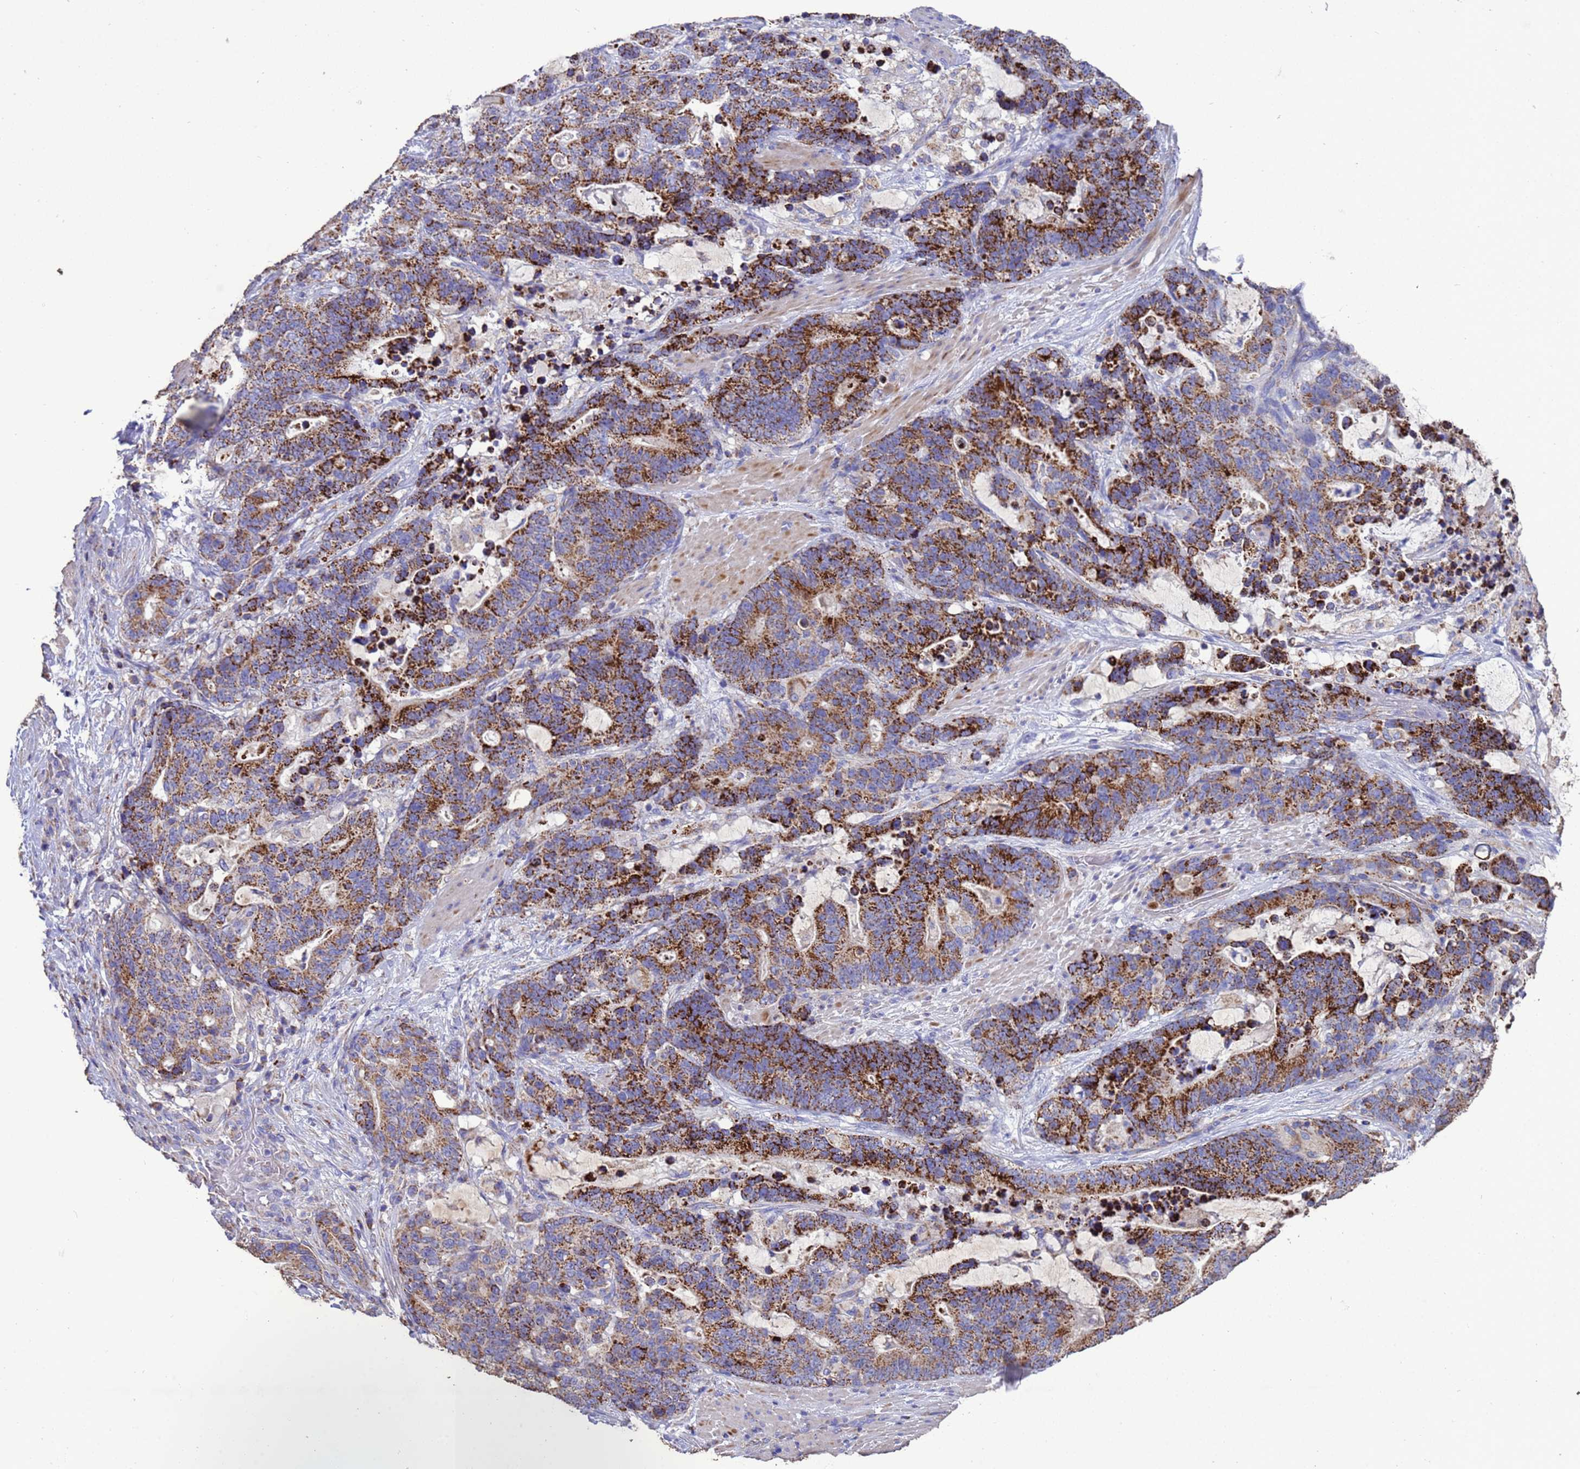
{"staining": {"intensity": "strong", "quantity": ">75%", "location": "cytoplasmic/membranous"}, "tissue": "stomach cancer", "cell_type": "Tumor cells", "image_type": "cancer", "snomed": [{"axis": "morphology", "description": "Adenocarcinoma, NOS"}, {"axis": "topography", "description": "Stomach"}], "caption": "The immunohistochemical stain highlights strong cytoplasmic/membranous staining in tumor cells of stomach cancer tissue.", "gene": "ZNFX1", "patient": {"sex": "female", "age": 76}}